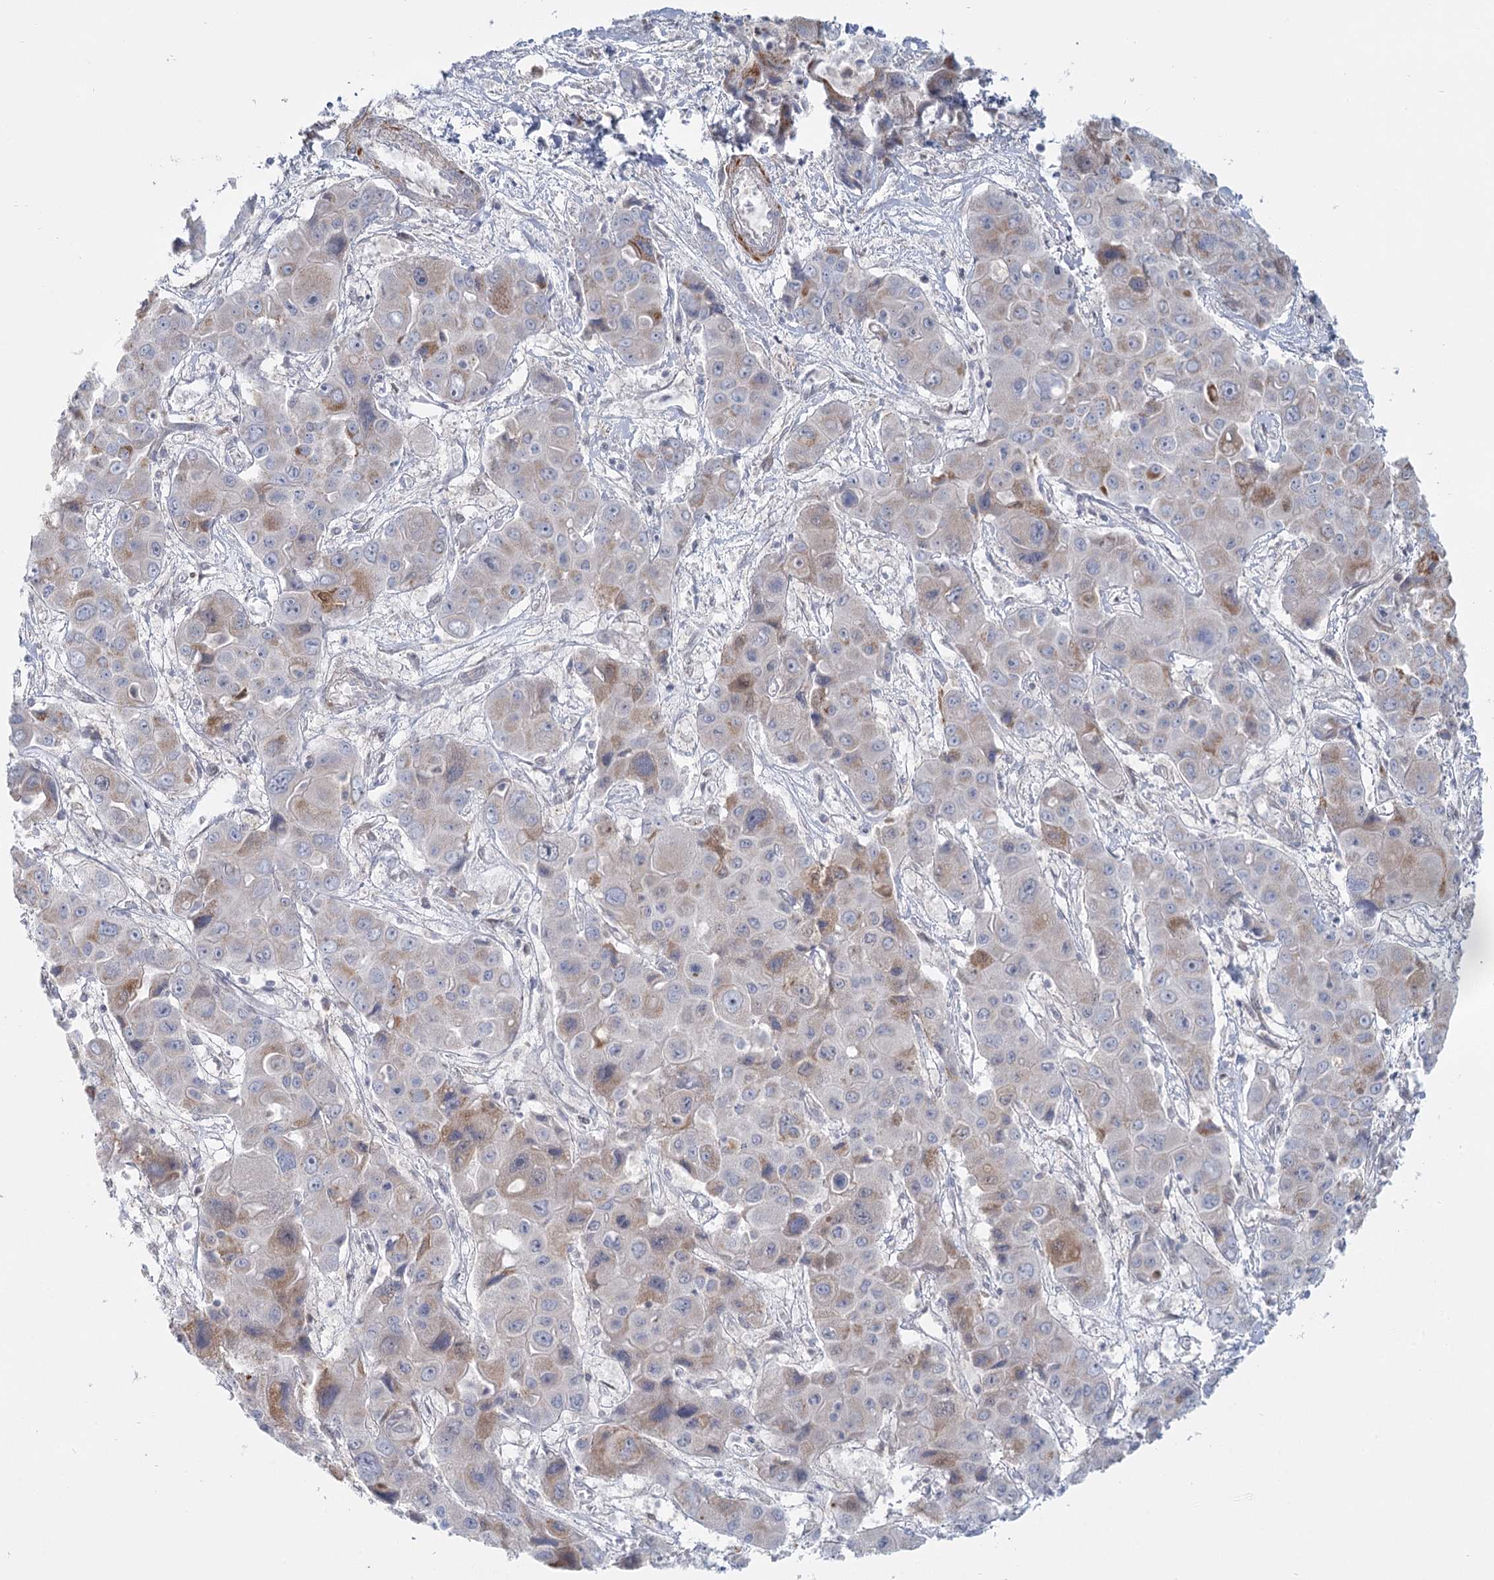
{"staining": {"intensity": "moderate", "quantity": "<25%", "location": "cytoplasmic/membranous"}, "tissue": "liver cancer", "cell_type": "Tumor cells", "image_type": "cancer", "snomed": [{"axis": "morphology", "description": "Cholangiocarcinoma"}, {"axis": "topography", "description": "Liver"}], "caption": "The image reveals immunohistochemical staining of cholangiocarcinoma (liver). There is moderate cytoplasmic/membranous expression is identified in approximately <25% of tumor cells.", "gene": "USP11", "patient": {"sex": "male", "age": 67}}